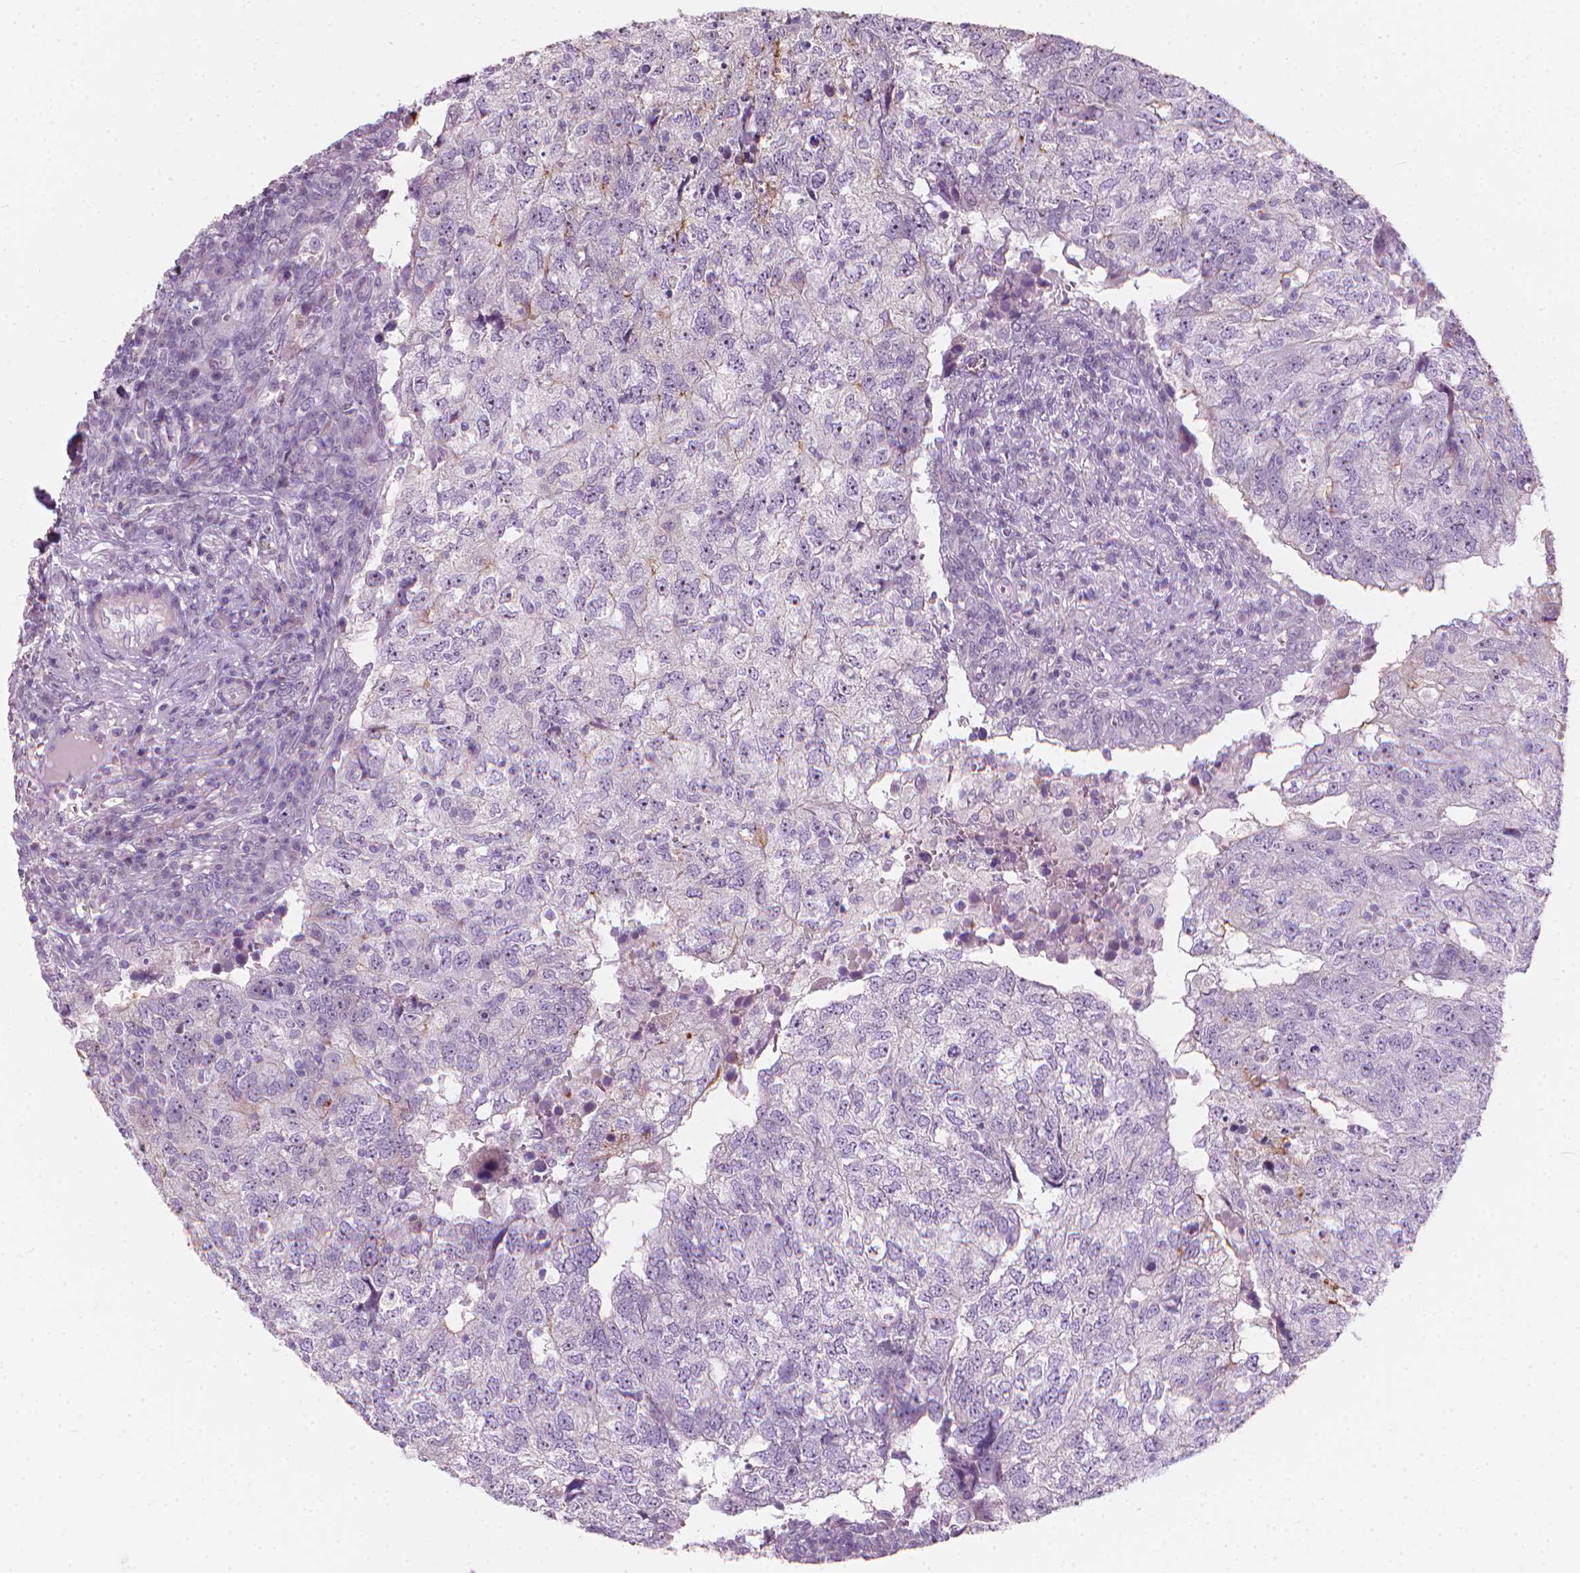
{"staining": {"intensity": "negative", "quantity": "none", "location": "none"}, "tissue": "breast cancer", "cell_type": "Tumor cells", "image_type": "cancer", "snomed": [{"axis": "morphology", "description": "Duct carcinoma"}, {"axis": "topography", "description": "Breast"}], "caption": "Tumor cells show no significant protein expression in breast cancer. Nuclei are stained in blue.", "gene": "GPRC5A", "patient": {"sex": "female", "age": 30}}